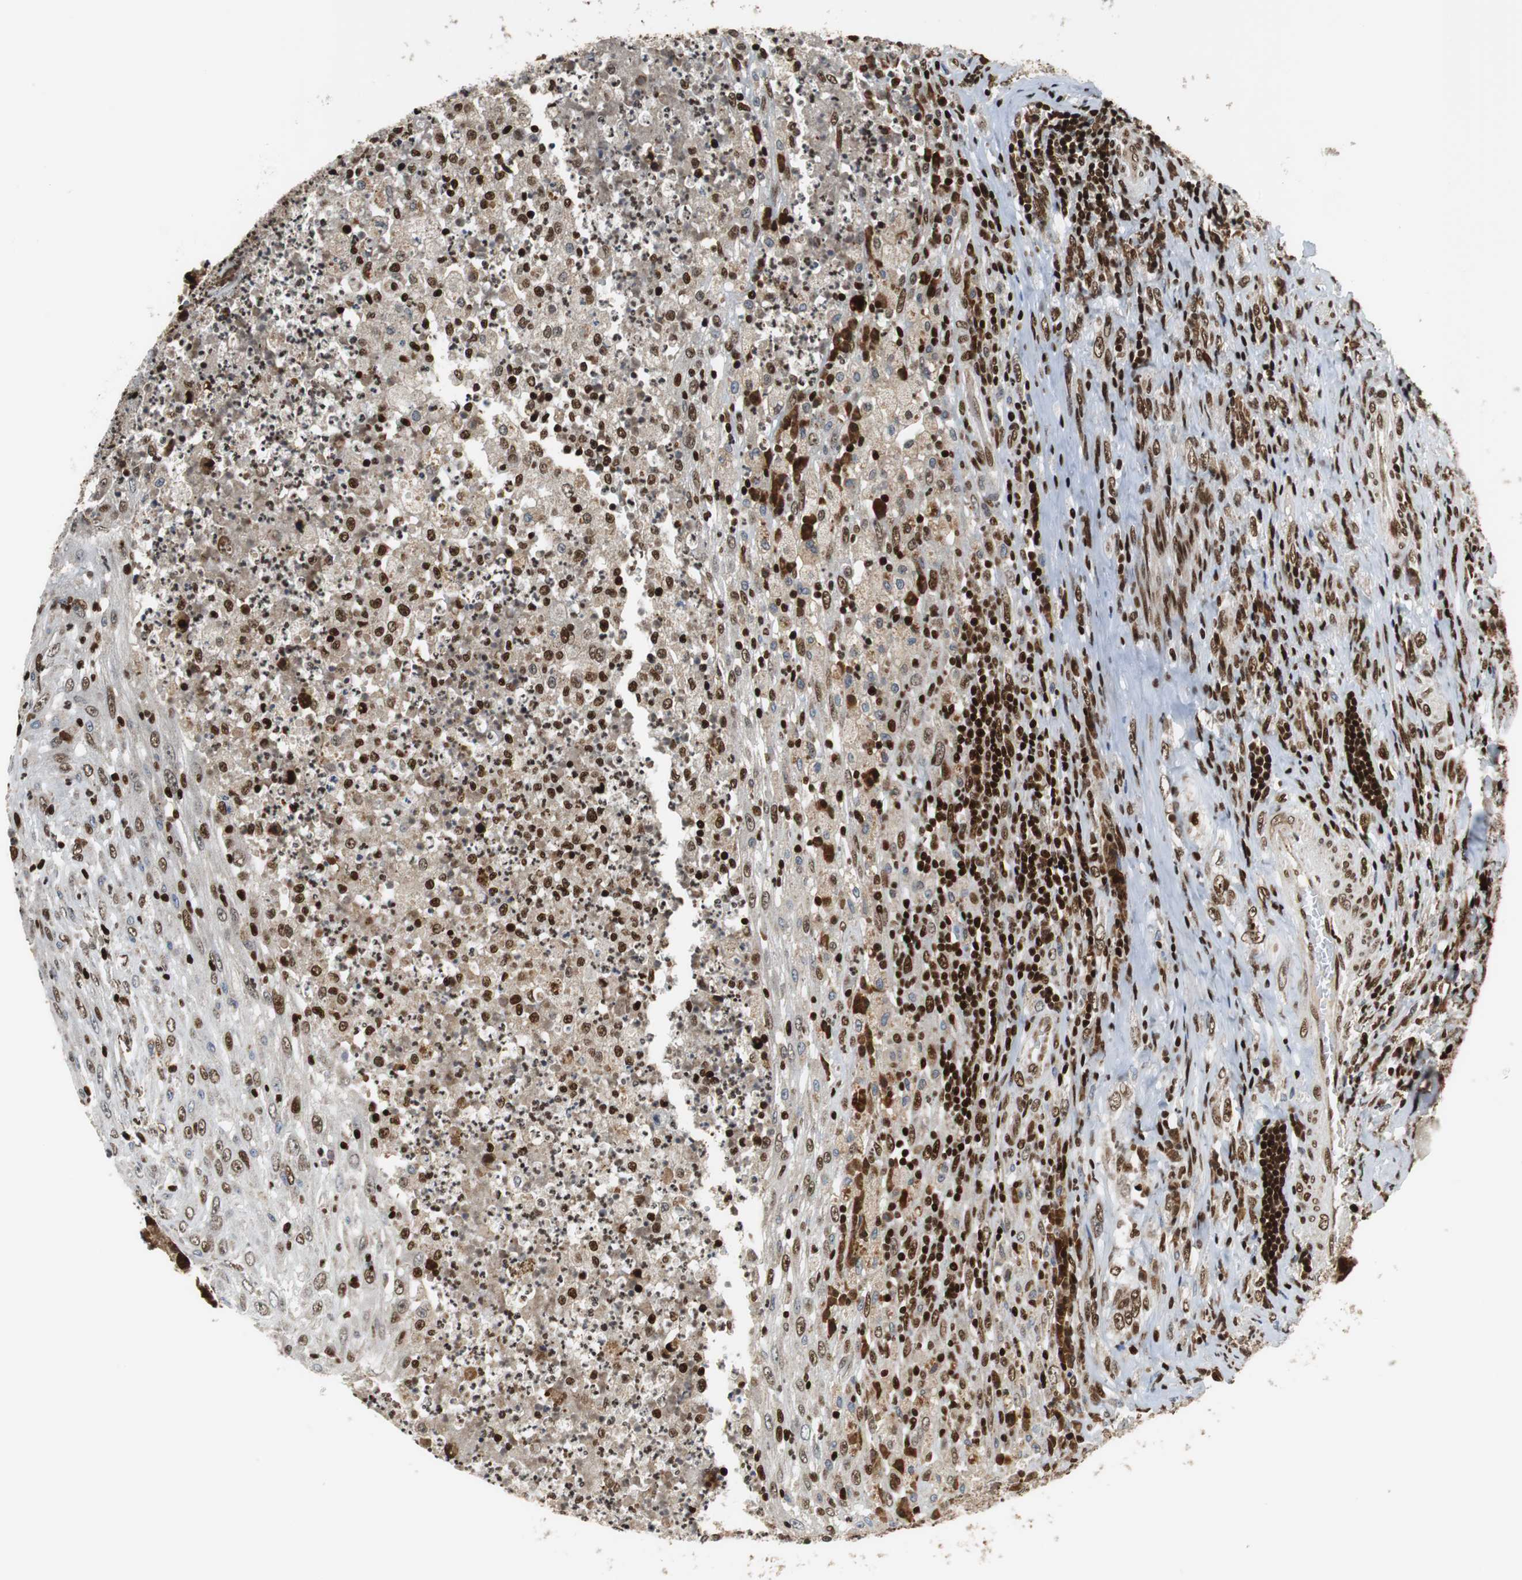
{"staining": {"intensity": "strong", "quantity": ">75%", "location": "nuclear"}, "tissue": "testis cancer", "cell_type": "Tumor cells", "image_type": "cancer", "snomed": [{"axis": "morphology", "description": "Necrosis, NOS"}, {"axis": "morphology", "description": "Carcinoma, Embryonal, NOS"}, {"axis": "topography", "description": "Testis"}], "caption": "Immunohistochemistry (IHC) photomicrograph of neoplastic tissue: testis cancer (embryonal carcinoma) stained using immunohistochemistry (IHC) reveals high levels of strong protein expression localized specifically in the nuclear of tumor cells, appearing as a nuclear brown color.", "gene": "HDAC1", "patient": {"sex": "male", "age": 19}}